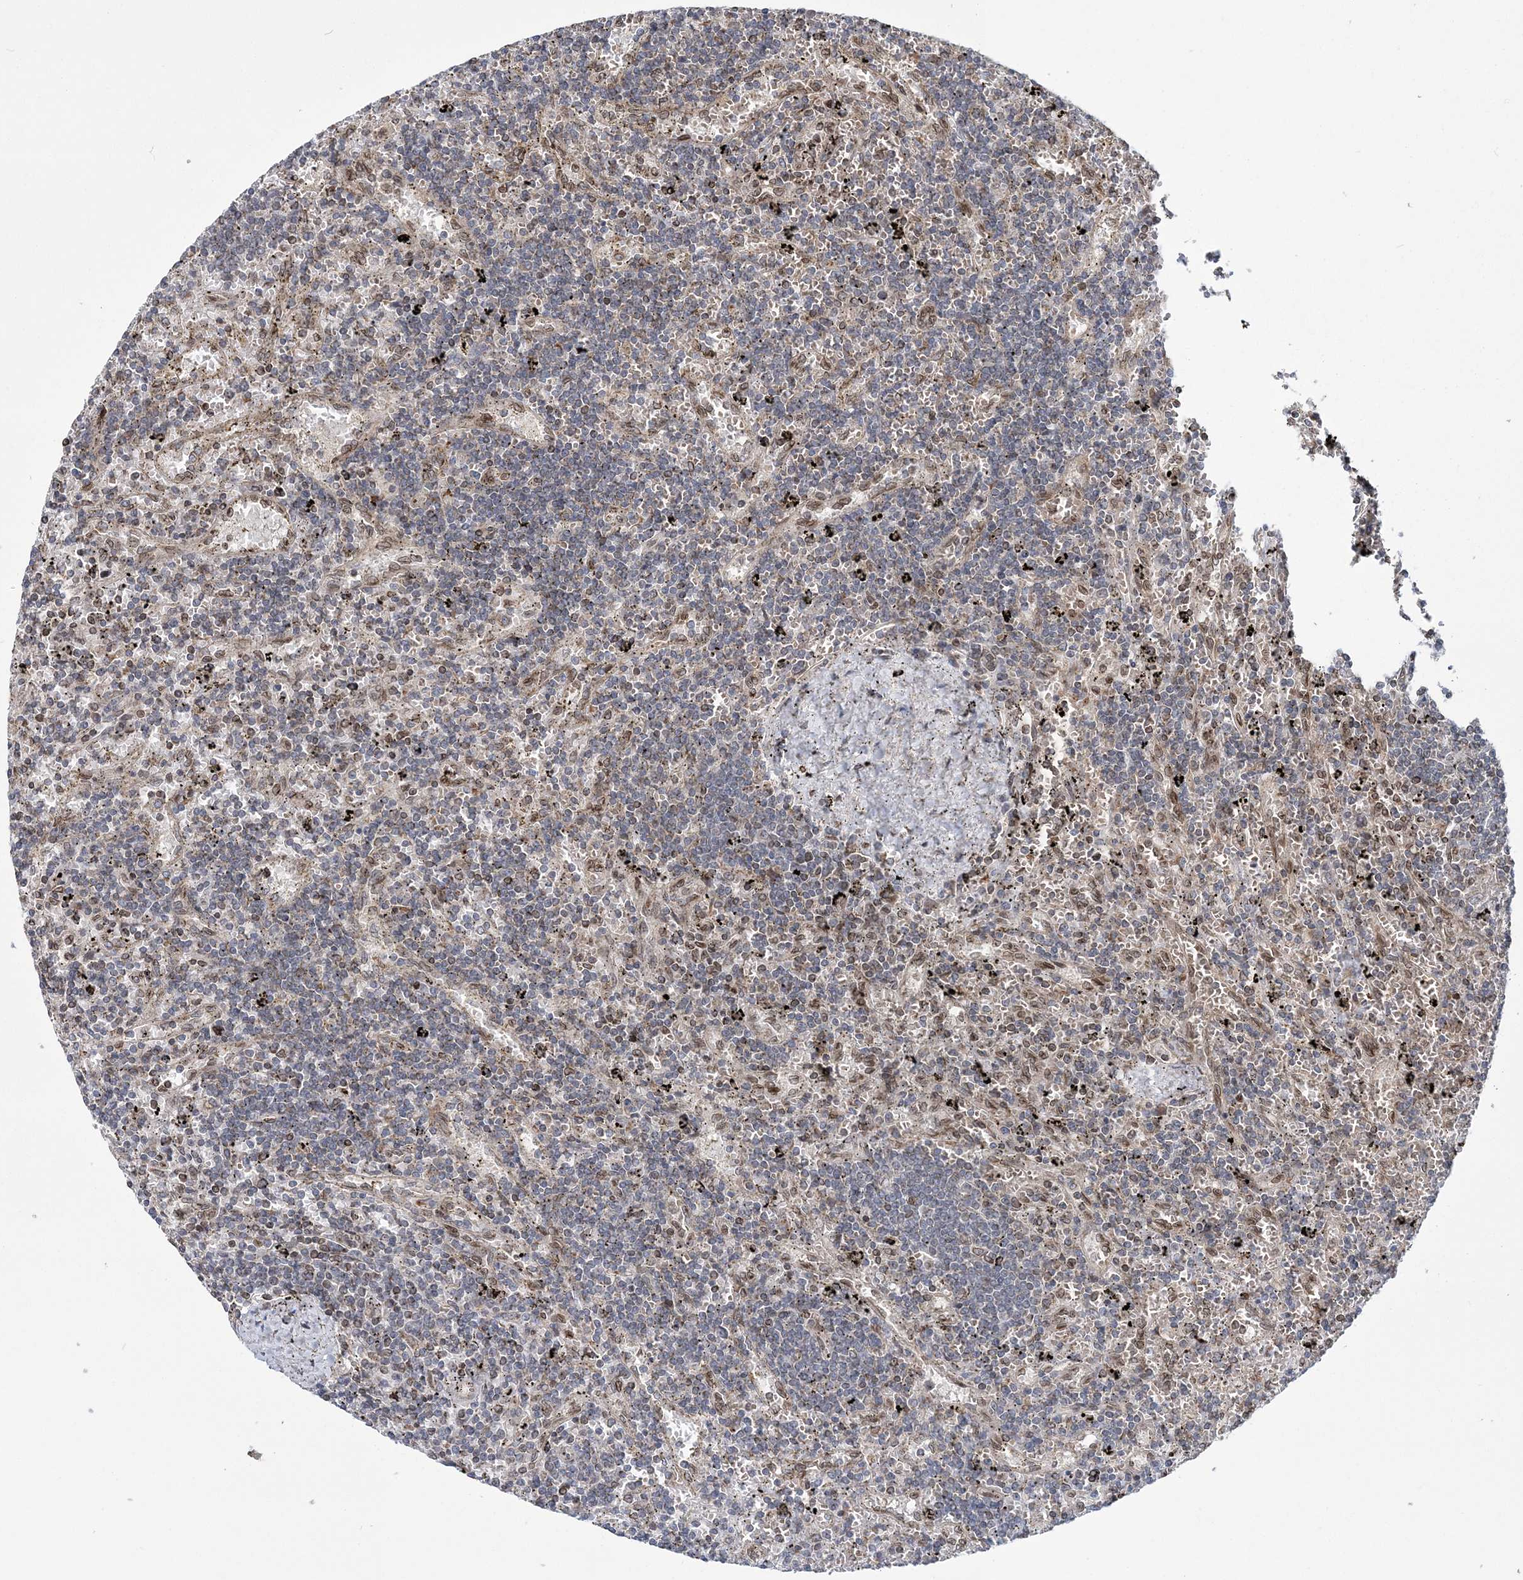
{"staining": {"intensity": "negative", "quantity": "none", "location": "none"}, "tissue": "lymphoma", "cell_type": "Tumor cells", "image_type": "cancer", "snomed": [{"axis": "morphology", "description": "Malignant lymphoma, non-Hodgkin's type, Low grade"}, {"axis": "topography", "description": "Spleen"}], "caption": "This is an IHC histopathology image of human lymphoma. There is no expression in tumor cells.", "gene": "DNAJC27", "patient": {"sex": "male", "age": 76}}